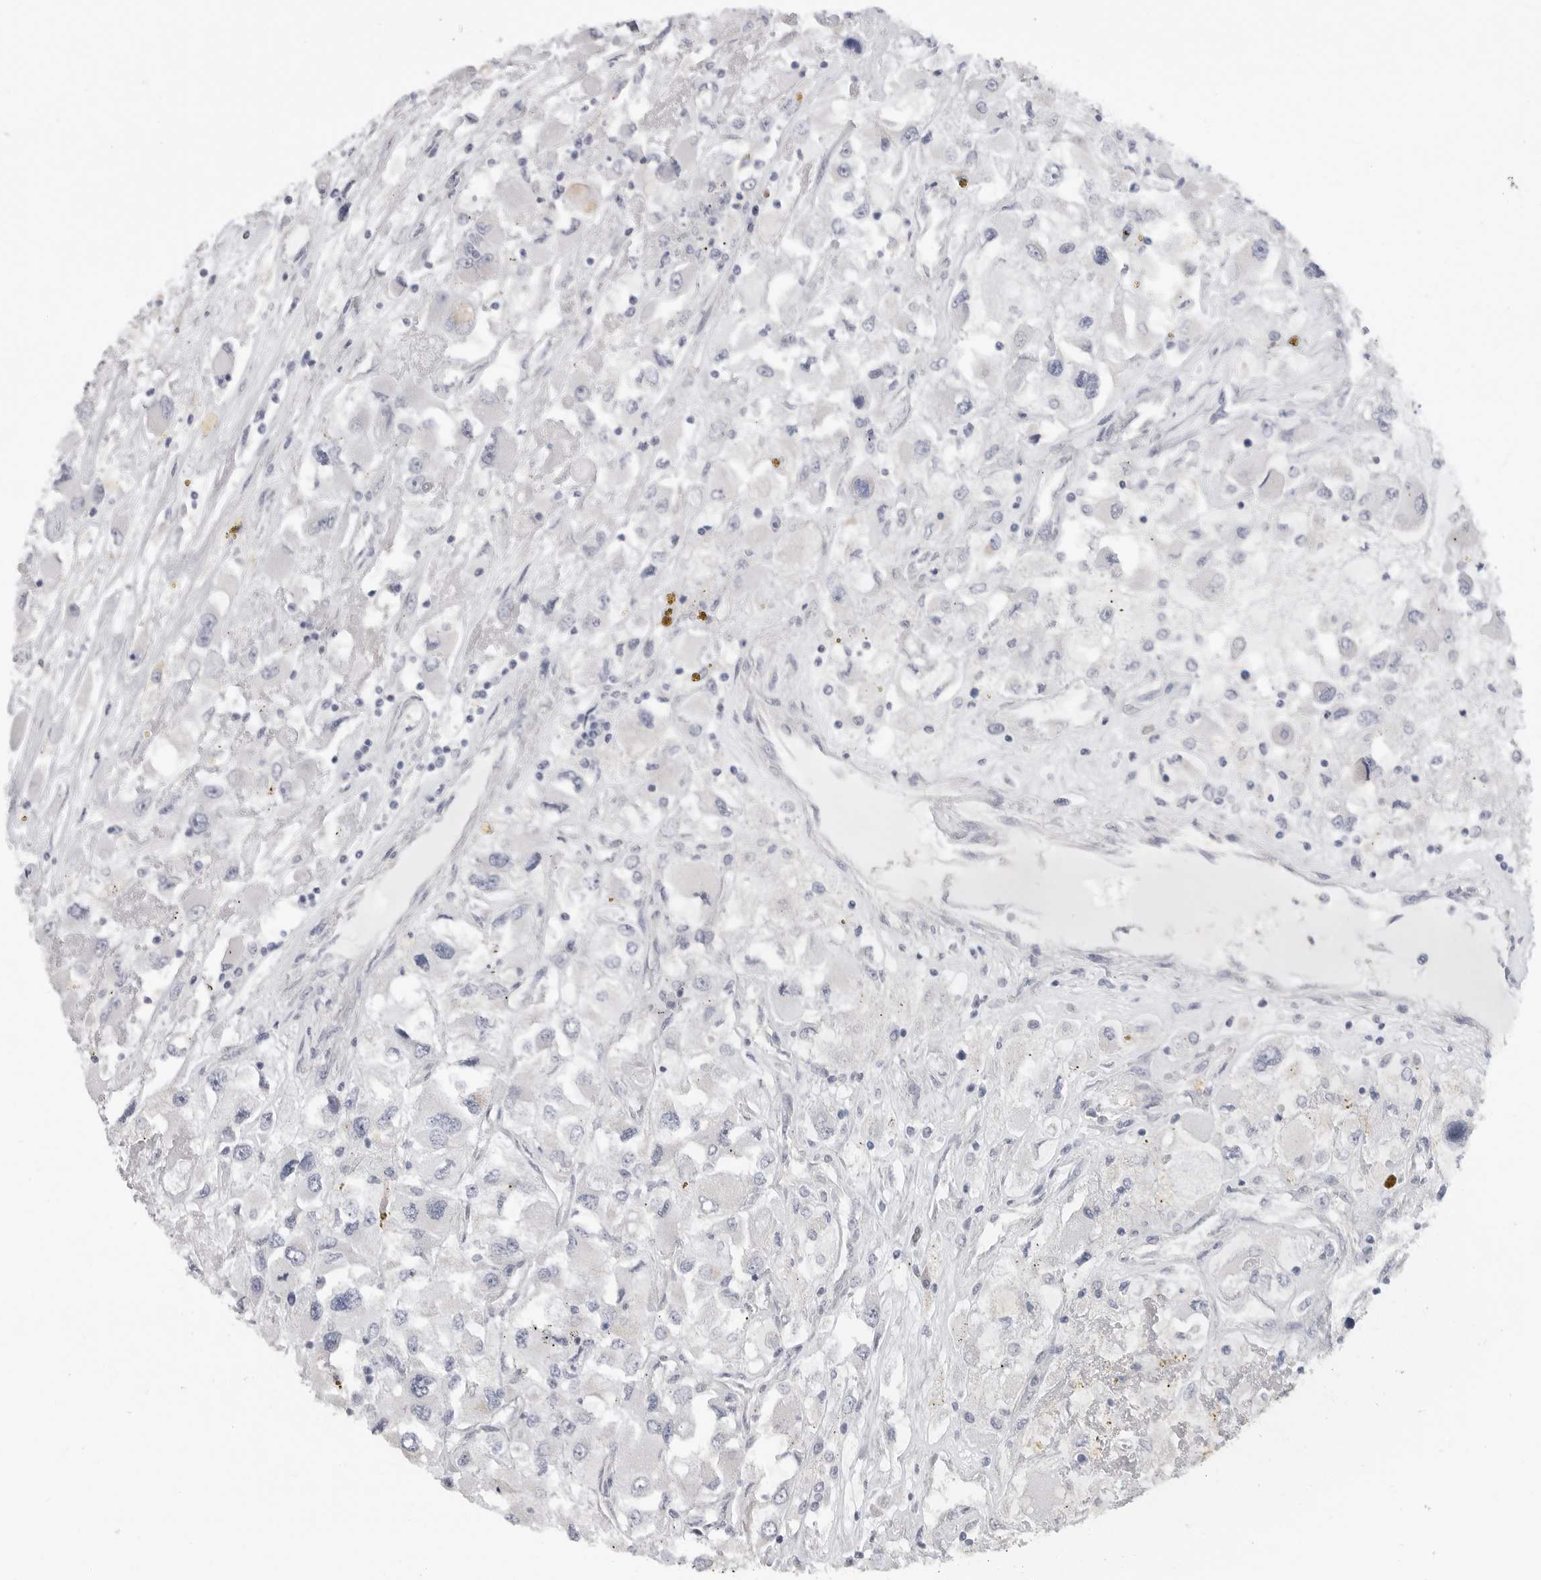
{"staining": {"intensity": "negative", "quantity": "none", "location": "none"}, "tissue": "renal cancer", "cell_type": "Tumor cells", "image_type": "cancer", "snomed": [{"axis": "morphology", "description": "Adenocarcinoma, NOS"}, {"axis": "topography", "description": "Kidney"}], "caption": "Photomicrograph shows no protein positivity in tumor cells of adenocarcinoma (renal) tissue. The staining is performed using DAB brown chromogen with nuclei counter-stained in using hematoxylin.", "gene": "FBXO43", "patient": {"sex": "female", "age": 52}}